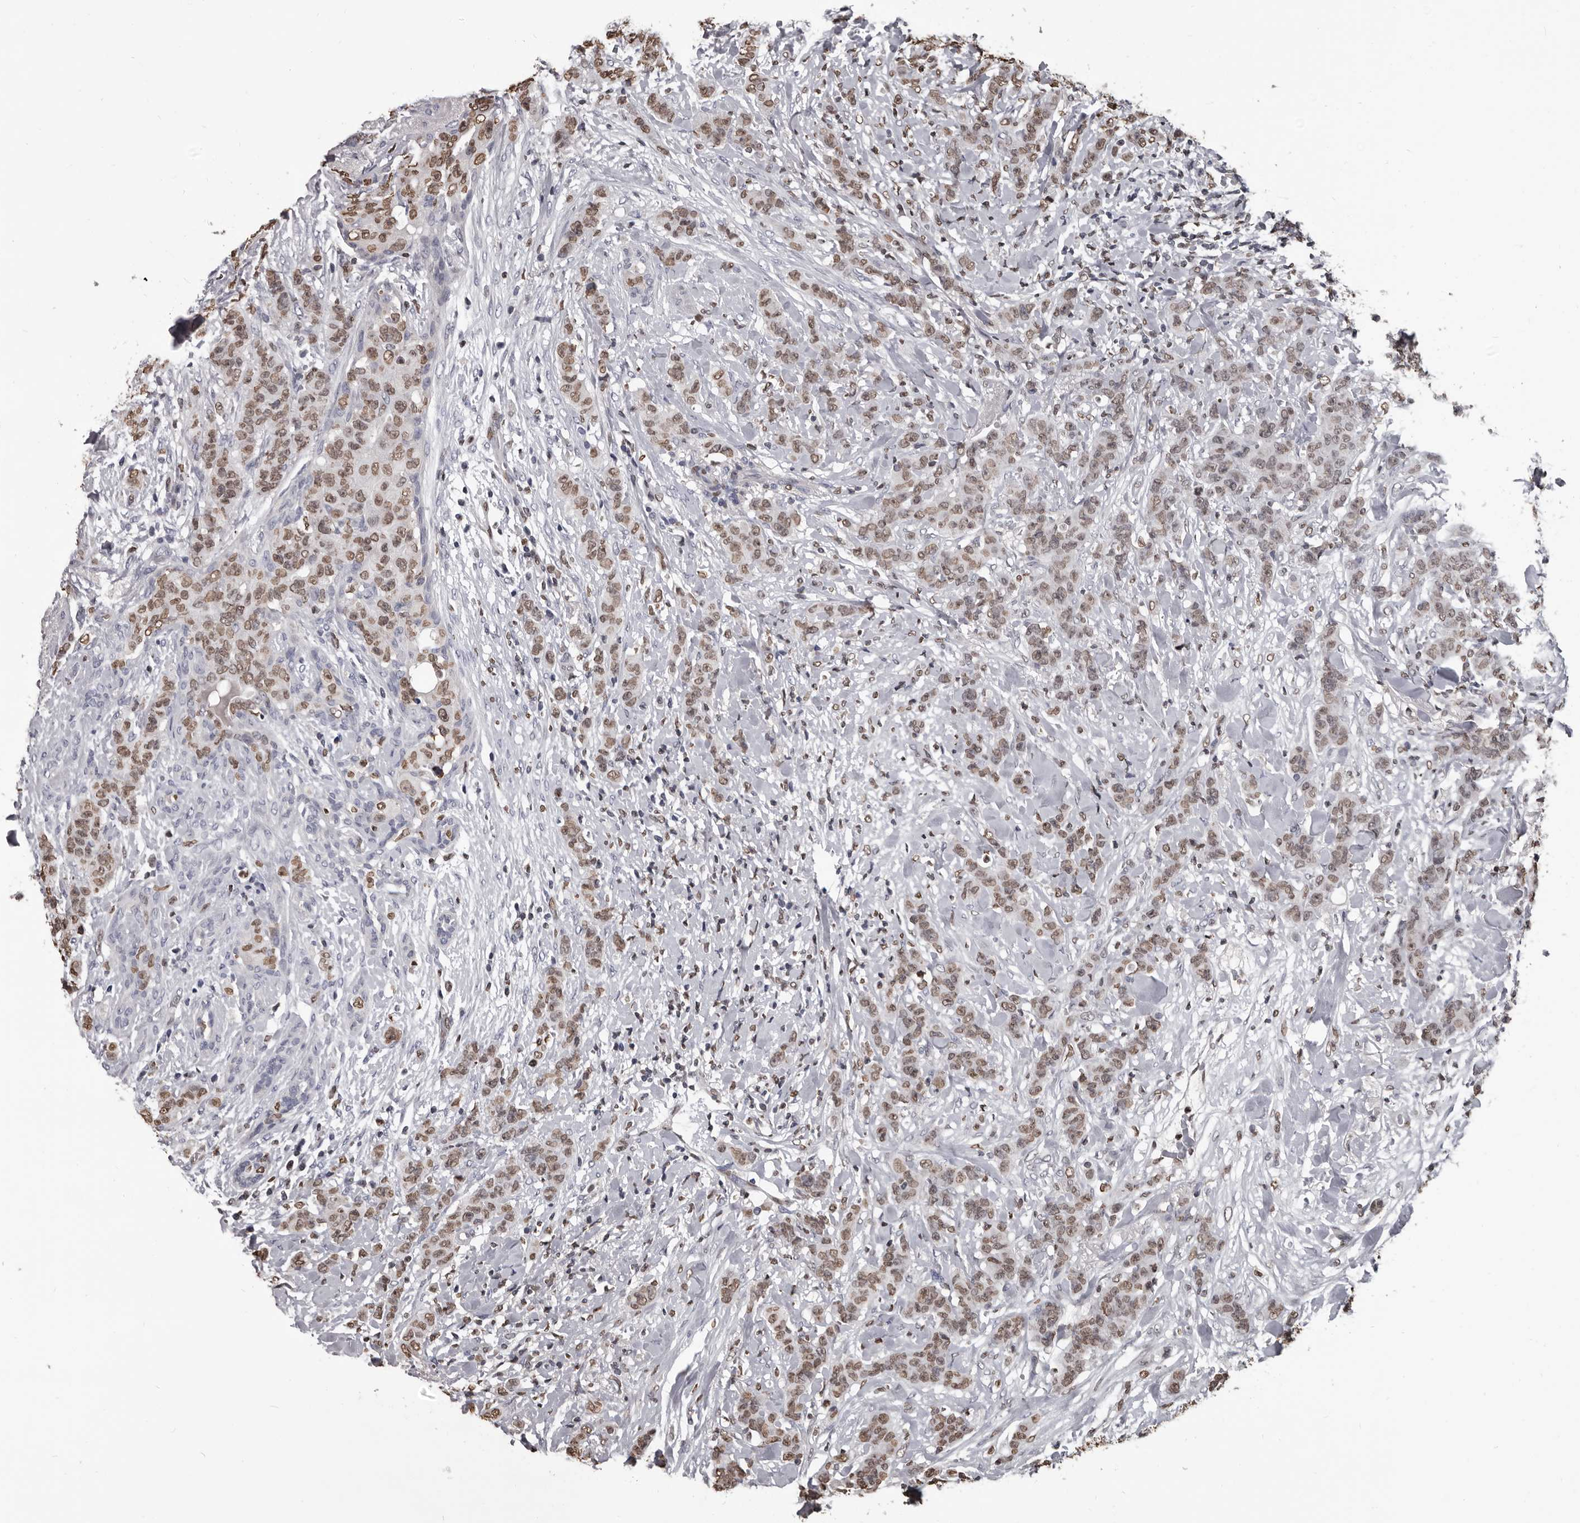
{"staining": {"intensity": "moderate", "quantity": ">75%", "location": "nuclear"}, "tissue": "breast cancer", "cell_type": "Tumor cells", "image_type": "cancer", "snomed": [{"axis": "morphology", "description": "Duct carcinoma"}, {"axis": "topography", "description": "Breast"}], "caption": "IHC of human breast cancer (infiltrating ductal carcinoma) displays medium levels of moderate nuclear staining in about >75% of tumor cells. Nuclei are stained in blue.", "gene": "AHR", "patient": {"sex": "female", "age": 40}}